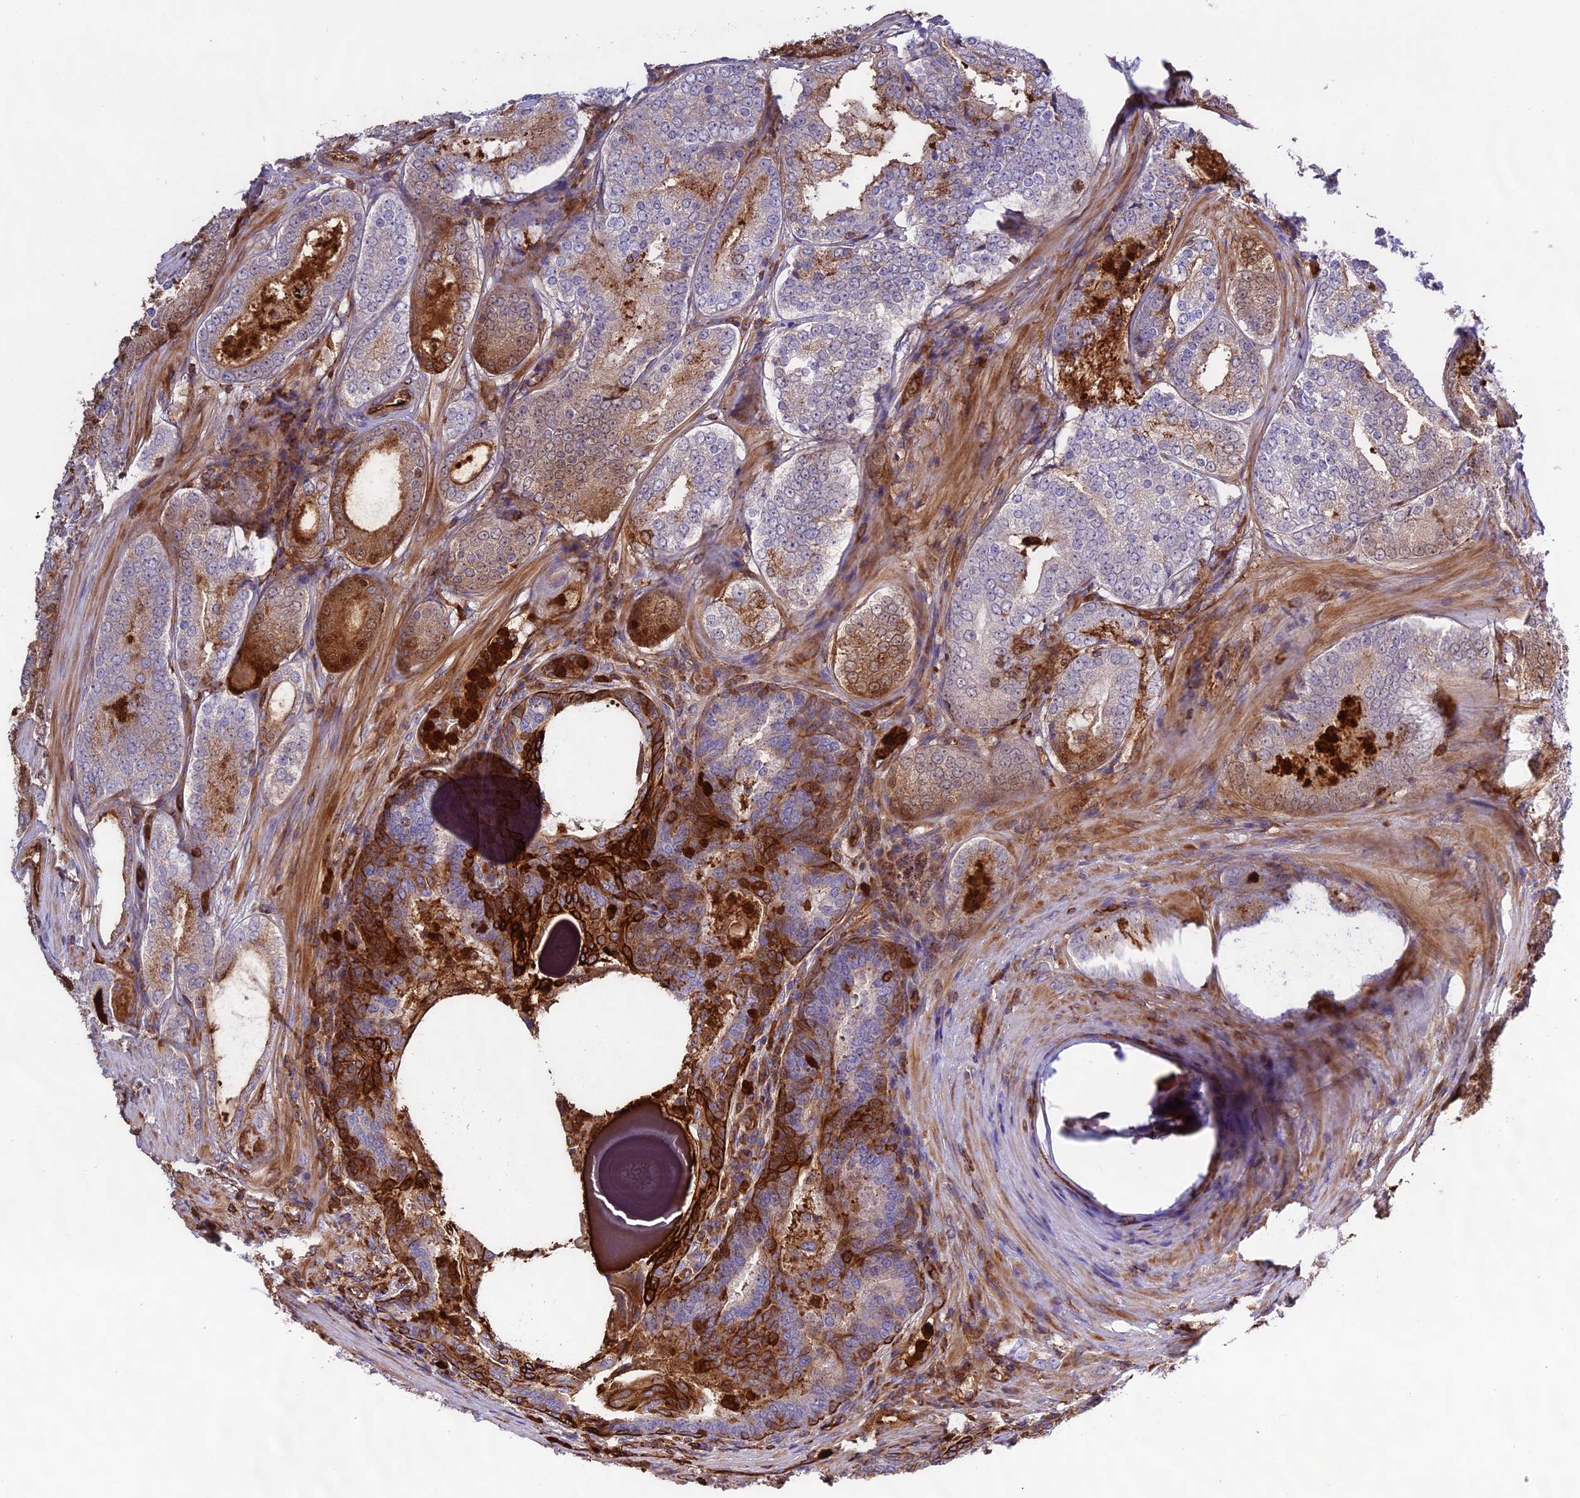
{"staining": {"intensity": "moderate", "quantity": "<25%", "location": "cytoplasmic/membranous,nuclear"}, "tissue": "prostate cancer", "cell_type": "Tumor cells", "image_type": "cancer", "snomed": [{"axis": "morphology", "description": "Adenocarcinoma, Low grade"}, {"axis": "topography", "description": "Prostate"}], "caption": "Protein positivity by immunohistochemistry exhibits moderate cytoplasmic/membranous and nuclear positivity in about <25% of tumor cells in prostate cancer (low-grade adenocarcinoma). The staining was performed using DAB to visualize the protein expression in brown, while the nuclei were stained in blue with hematoxylin (Magnification: 20x).", "gene": "CD99L2", "patient": {"sex": "male", "age": 68}}